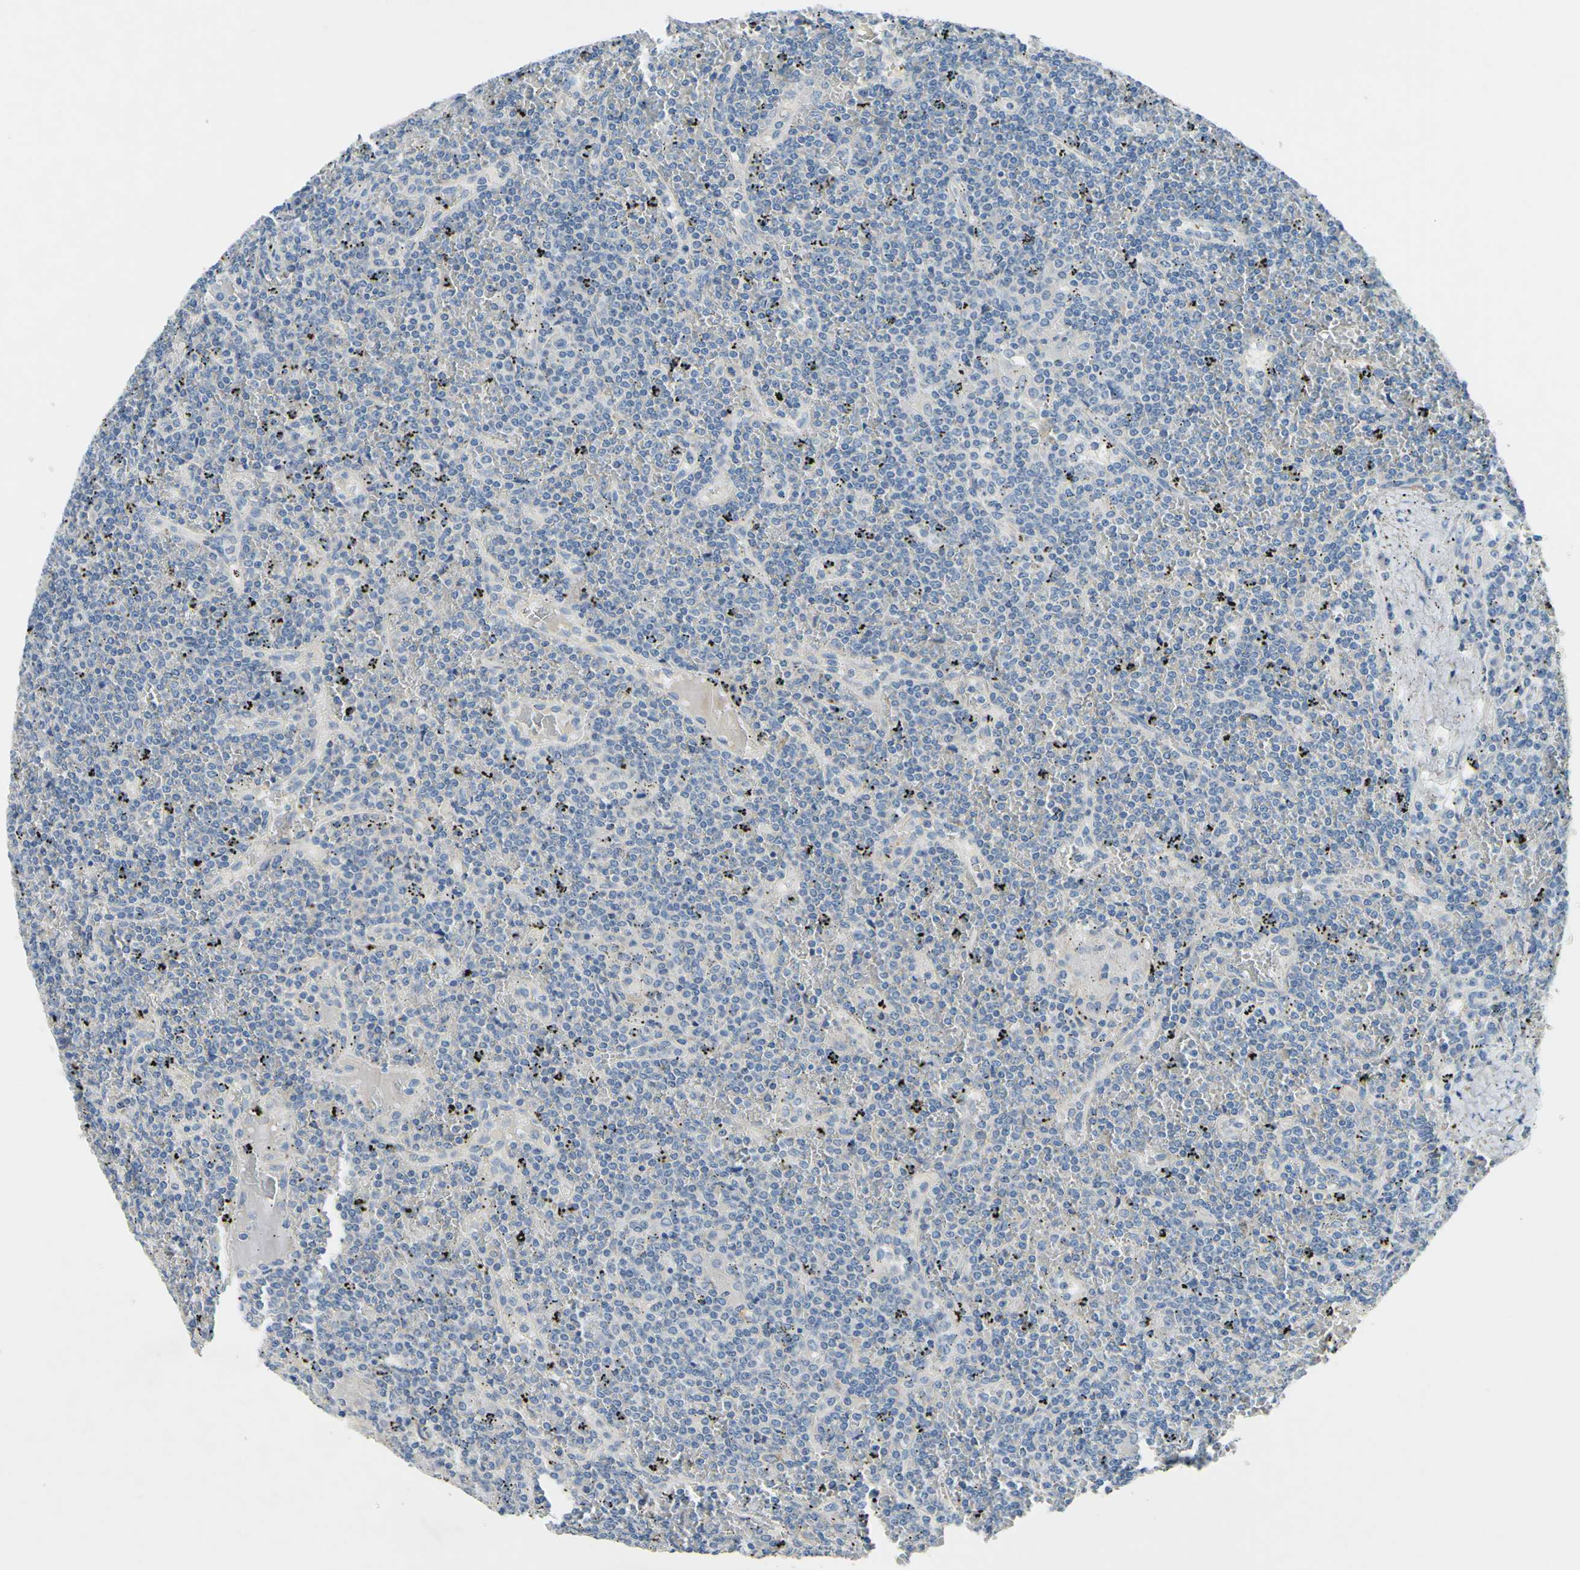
{"staining": {"intensity": "negative", "quantity": "none", "location": "none"}, "tissue": "lymphoma", "cell_type": "Tumor cells", "image_type": "cancer", "snomed": [{"axis": "morphology", "description": "Malignant lymphoma, non-Hodgkin's type, Low grade"}, {"axis": "topography", "description": "Spleen"}], "caption": "This is an IHC histopathology image of malignant lymphoma, non-Hodgkin's type (low-grade). There is no expression in tumor cells.", "gene": "CDH10", "patient": {"sex": "female", "age": 19}}